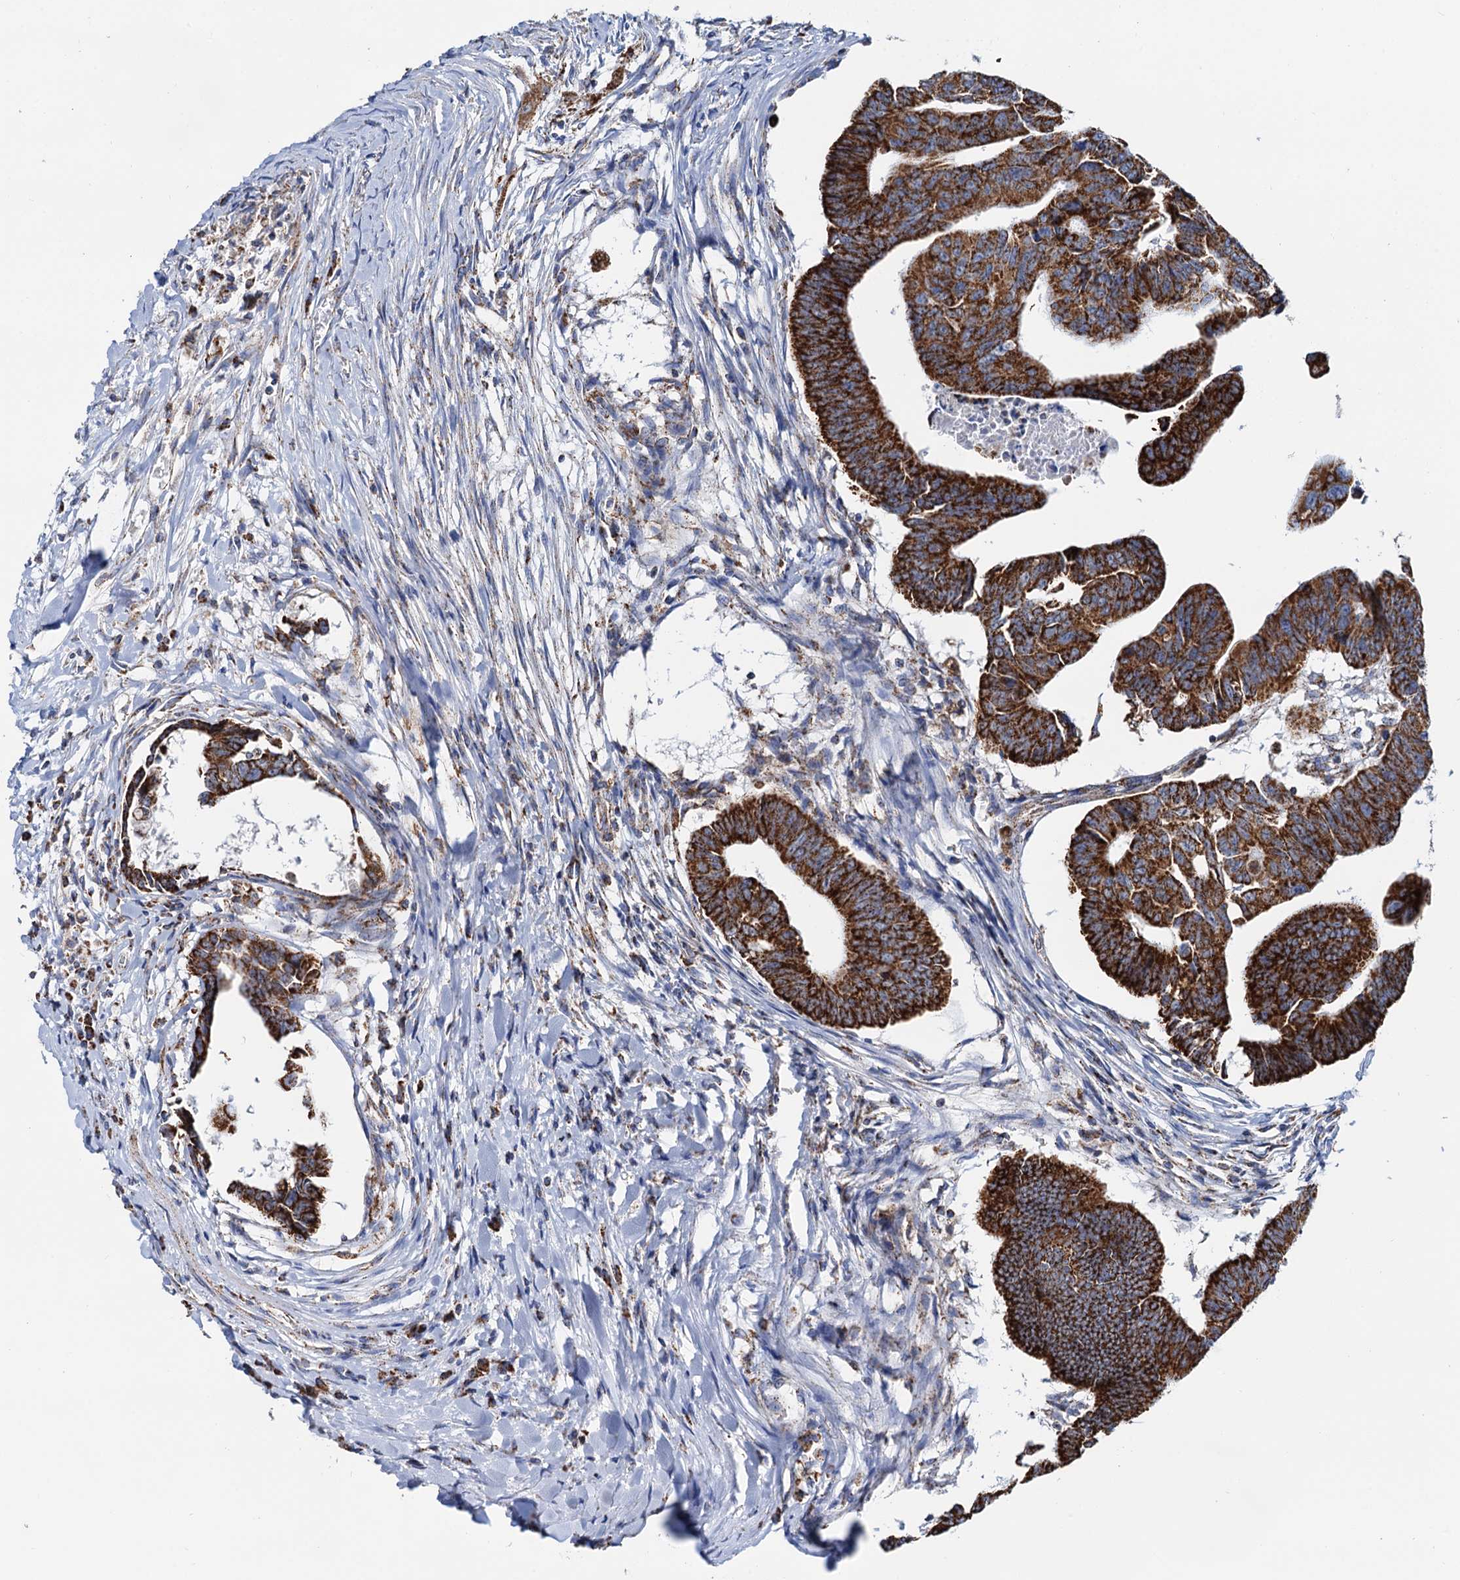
{"staining": {"intensity": "strong", "quantity": ">75%", "location": "cytoplasmic/membranous"}, "tissue": "colorectal cancer", "cell_type": "Tumor cells", "image_type": "cancer", "snomed": [{"axis": "morphology", "description": "Adenocarcinoma, NOS"}, {"axis": "topography", "description": "Rectum"}], "caption": "High-magnification brightfield microscopy of colorectal cancer stained with DAB (3,3'-diaminobenzidine) (brown) and counterstained with hematoxylin (blue). tumor cells exhibit strong cytoplasmic/membranous staining is identified in approximately>75% of cells.", "gene": "C2CD3", "patient": {"sex": "female", "age": 65}}